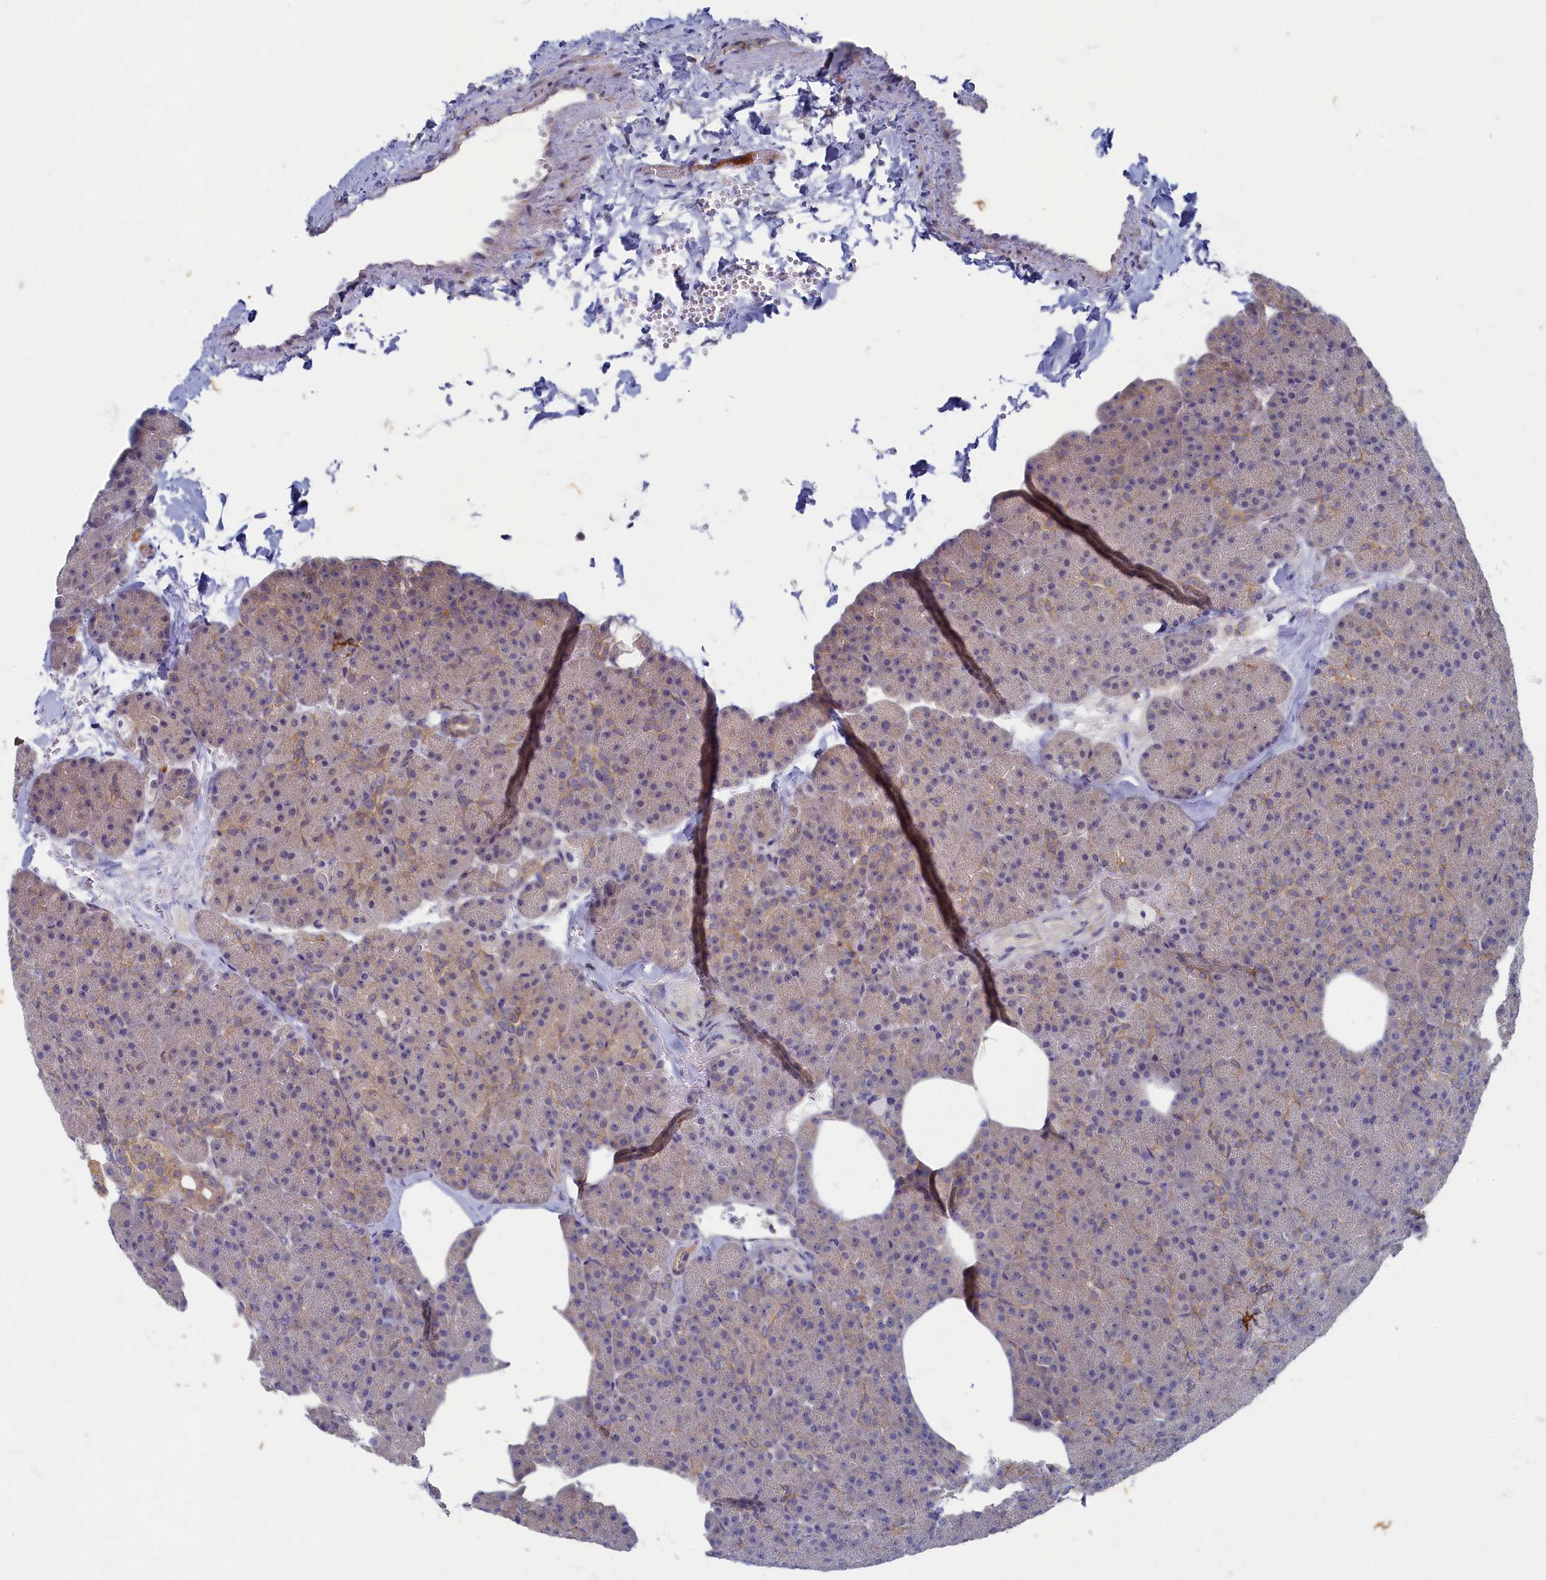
{"staining": {"intensity": "moderate", "quantity": "<25%", "location": "cytoplasmic/membranous"}, "tissue": "pancreas", "cell_type": "Exocrine glandular cells", "image_type": "normal", "snomed": [{"axis": "morphology", "description": "Normal tissue, NOS"}, {"axis": "morphology", "description": "Carcinoid, malignant, NOS"}, {"axis": "topography", "description": "Pancreas"}], "caption": "Immunohistochemical staining of normal human pancreas reveals <25% levels of moderate cytoplasmic/membranous protein positivity in approximately <25% of exocrine glandular cells.", "gene": "WDR59", "patient": {"sex": "female", "age": 35}}